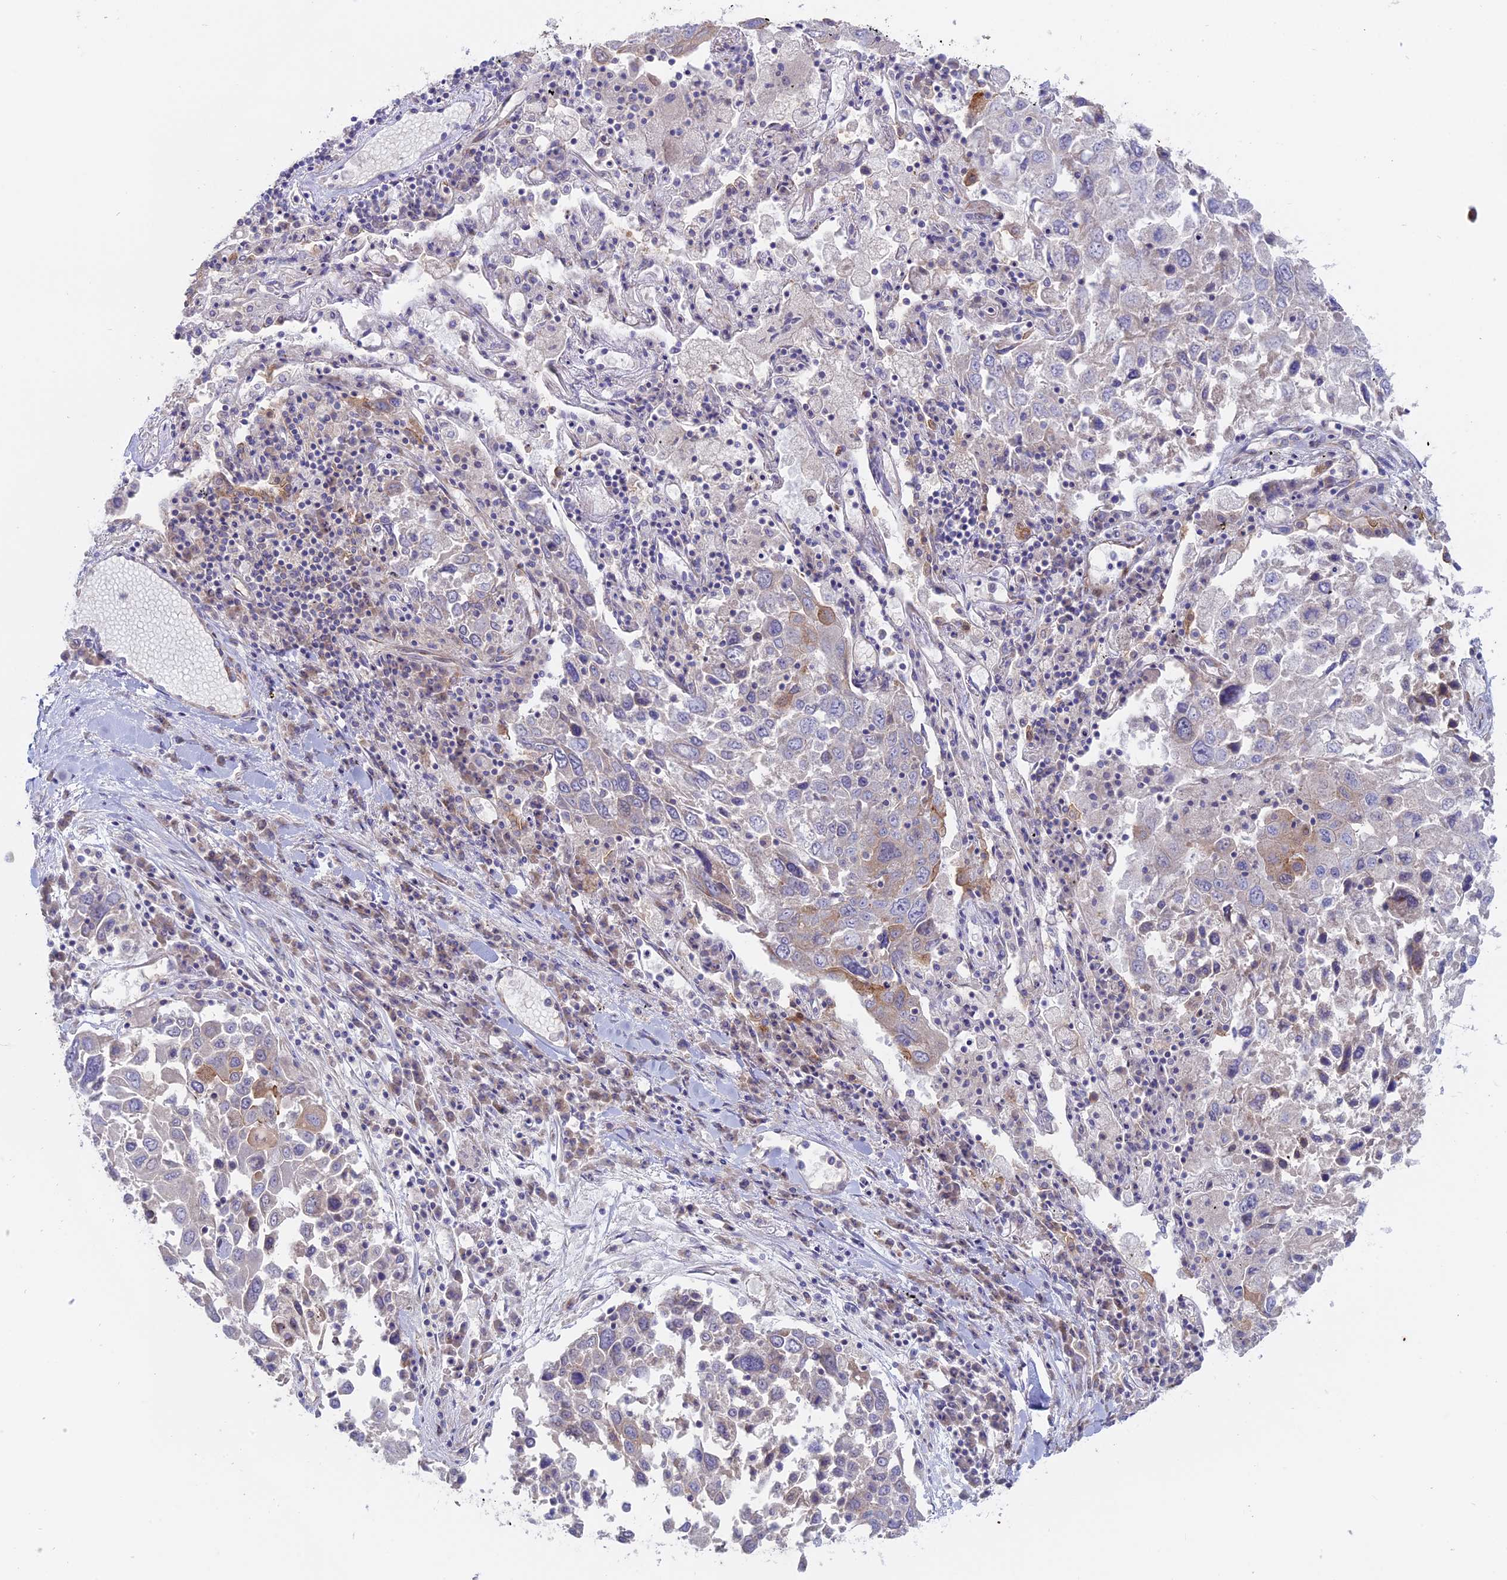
{"staining": {"intensity": "weak", "quantity": "<25%", "location": "cytoplasmic/membranous"}, "tissue": "lung cancer", "cell_type": "Tumor cells", "image_type": "cancer", "snomed": [{"axis": "morphology", "description": "Squamous cell carcinoma, NOS"}, {"axis": "topography", "description": "Lung"}], "caption": "Tumor cells are negative for brown protein staining in squamous cell carcinoma (lung).", "gene": "MYO5B", "patient": {"sex": "male", "age": 65}}